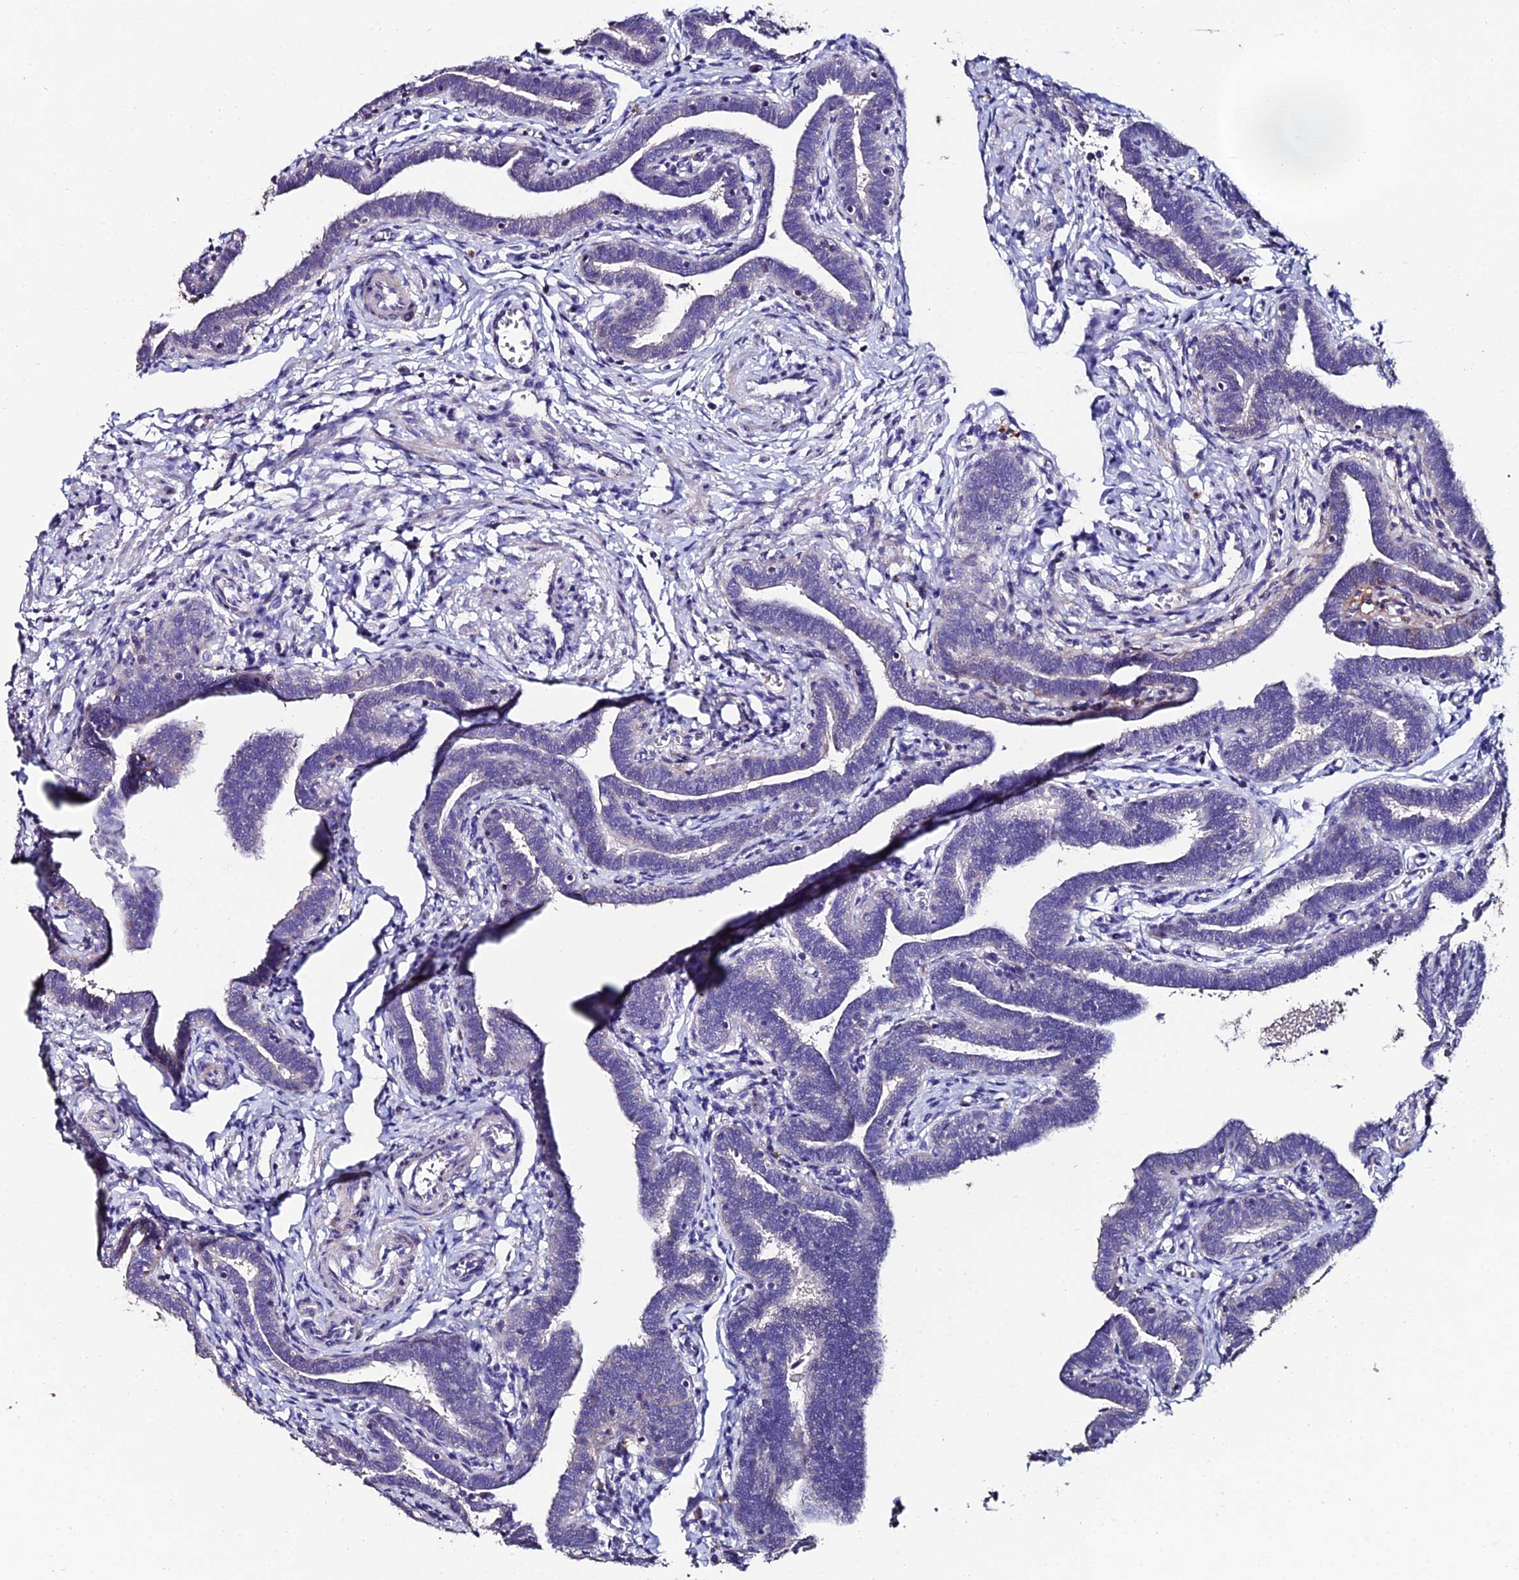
{"staining": {"intensity": "negative", "quantity": "none", "location": "none"}, "tissue": "fallopian tube", "cell_type": "Glandular cells", "image_type": "normal", "snomed": [{"axis": "morphology", "description": "Normal tissue, NOS"}, {"axis": "topography", "description": "Fallopian tube"}], "caption": "Immunohistochemical staining of unremarkable human fallopian tube displays no significant staining in glandular cells.", "gene": "ESRRG", "patient": {"sex": "female", "age": 36}}